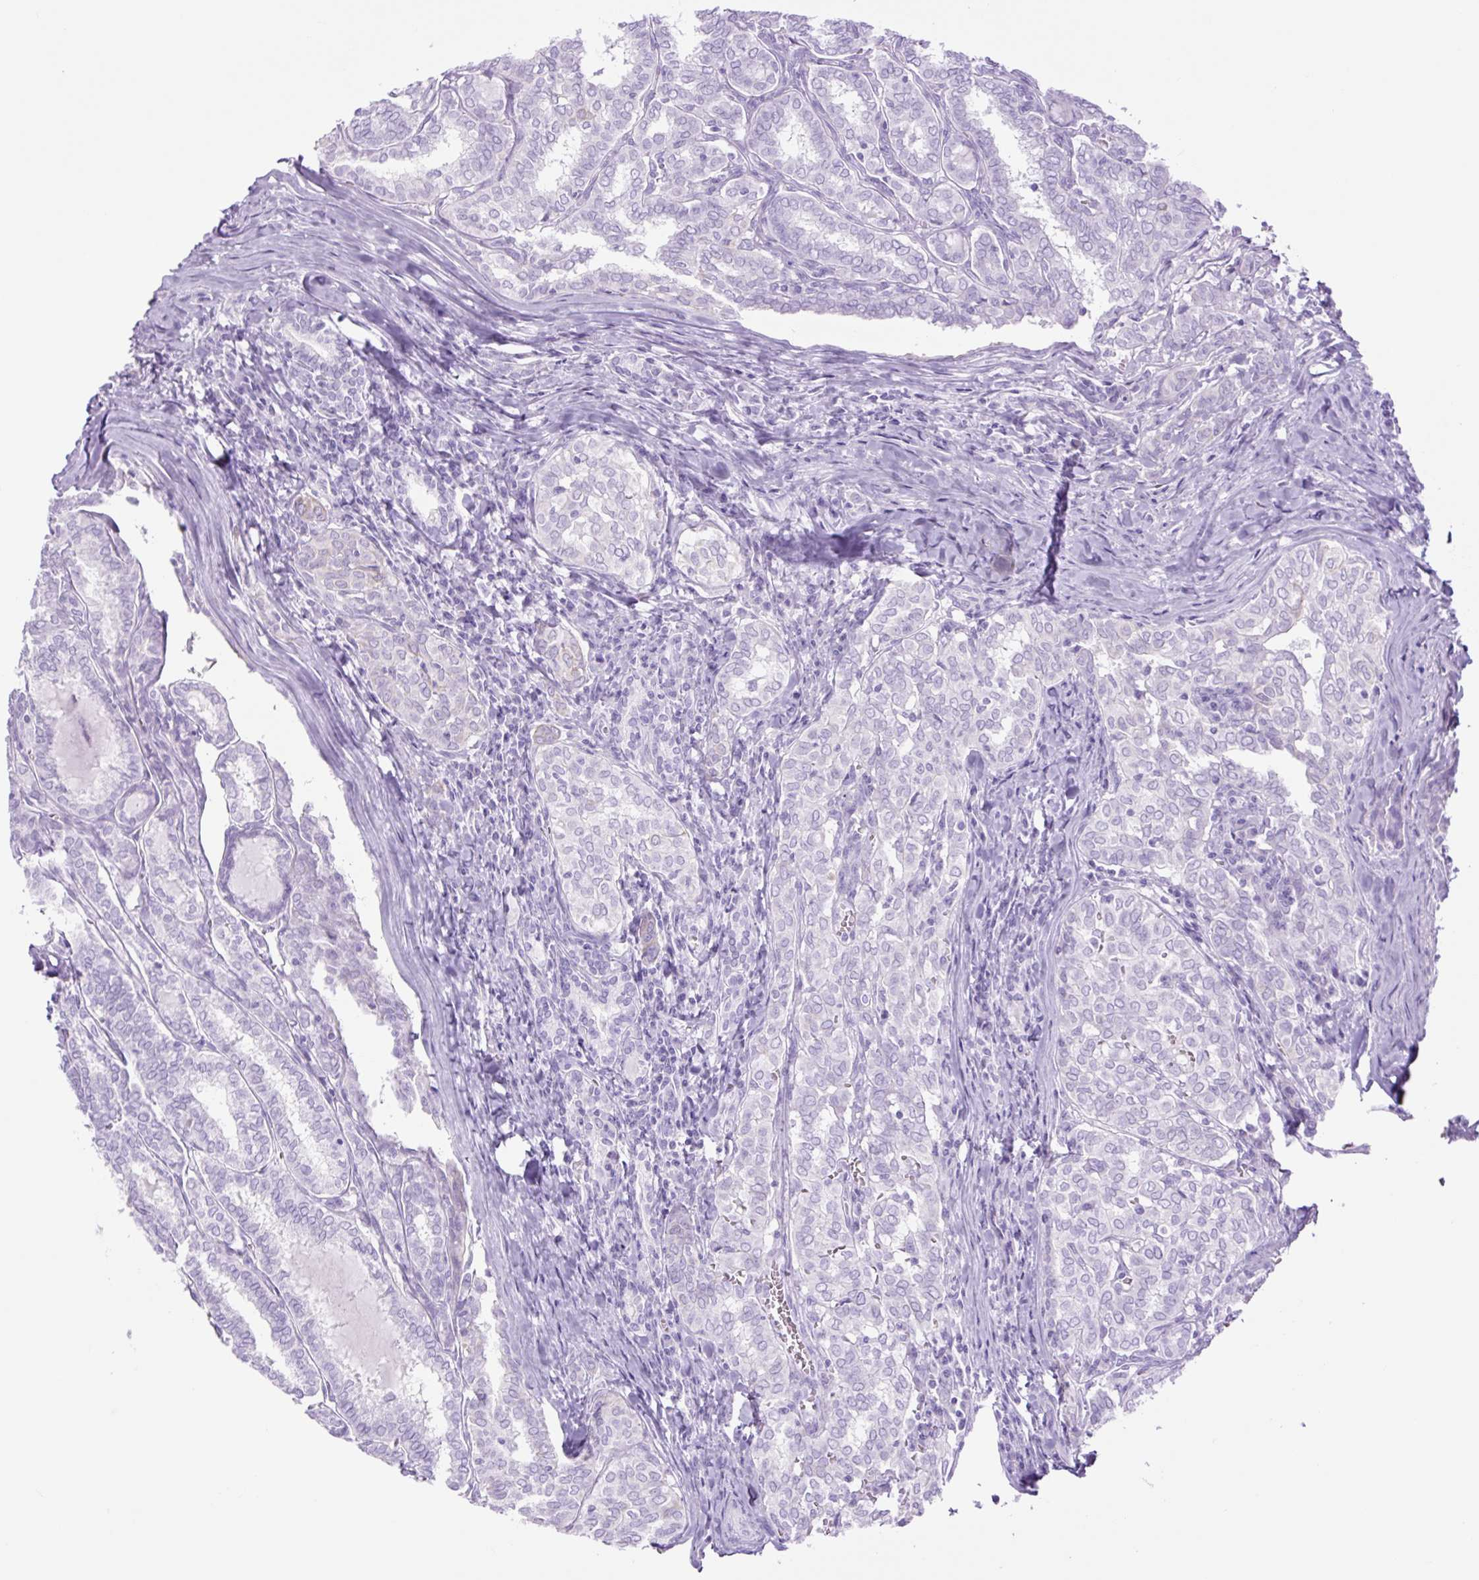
{"staining": {"intensity": "negative", "quantity": "none", "location": "none"}, "tissue": "thyroid cancer", "cell_type": "Tumor cells", "image_type": "cancer", "snomed": [{"axis": "morphology", "description": "Papillary adenocarcinoma, NOS"}, {"axis": "topography", "description": "Thyroid gland"}], "caption": "Immunohistochemistry micrograph of neoplastic tissue: thyroid cancer stained with DAB demonstrates no significant protein positivity in tumor cells.", "gene": "TFF2", "patient": {"sex": "female", "age": 30}}